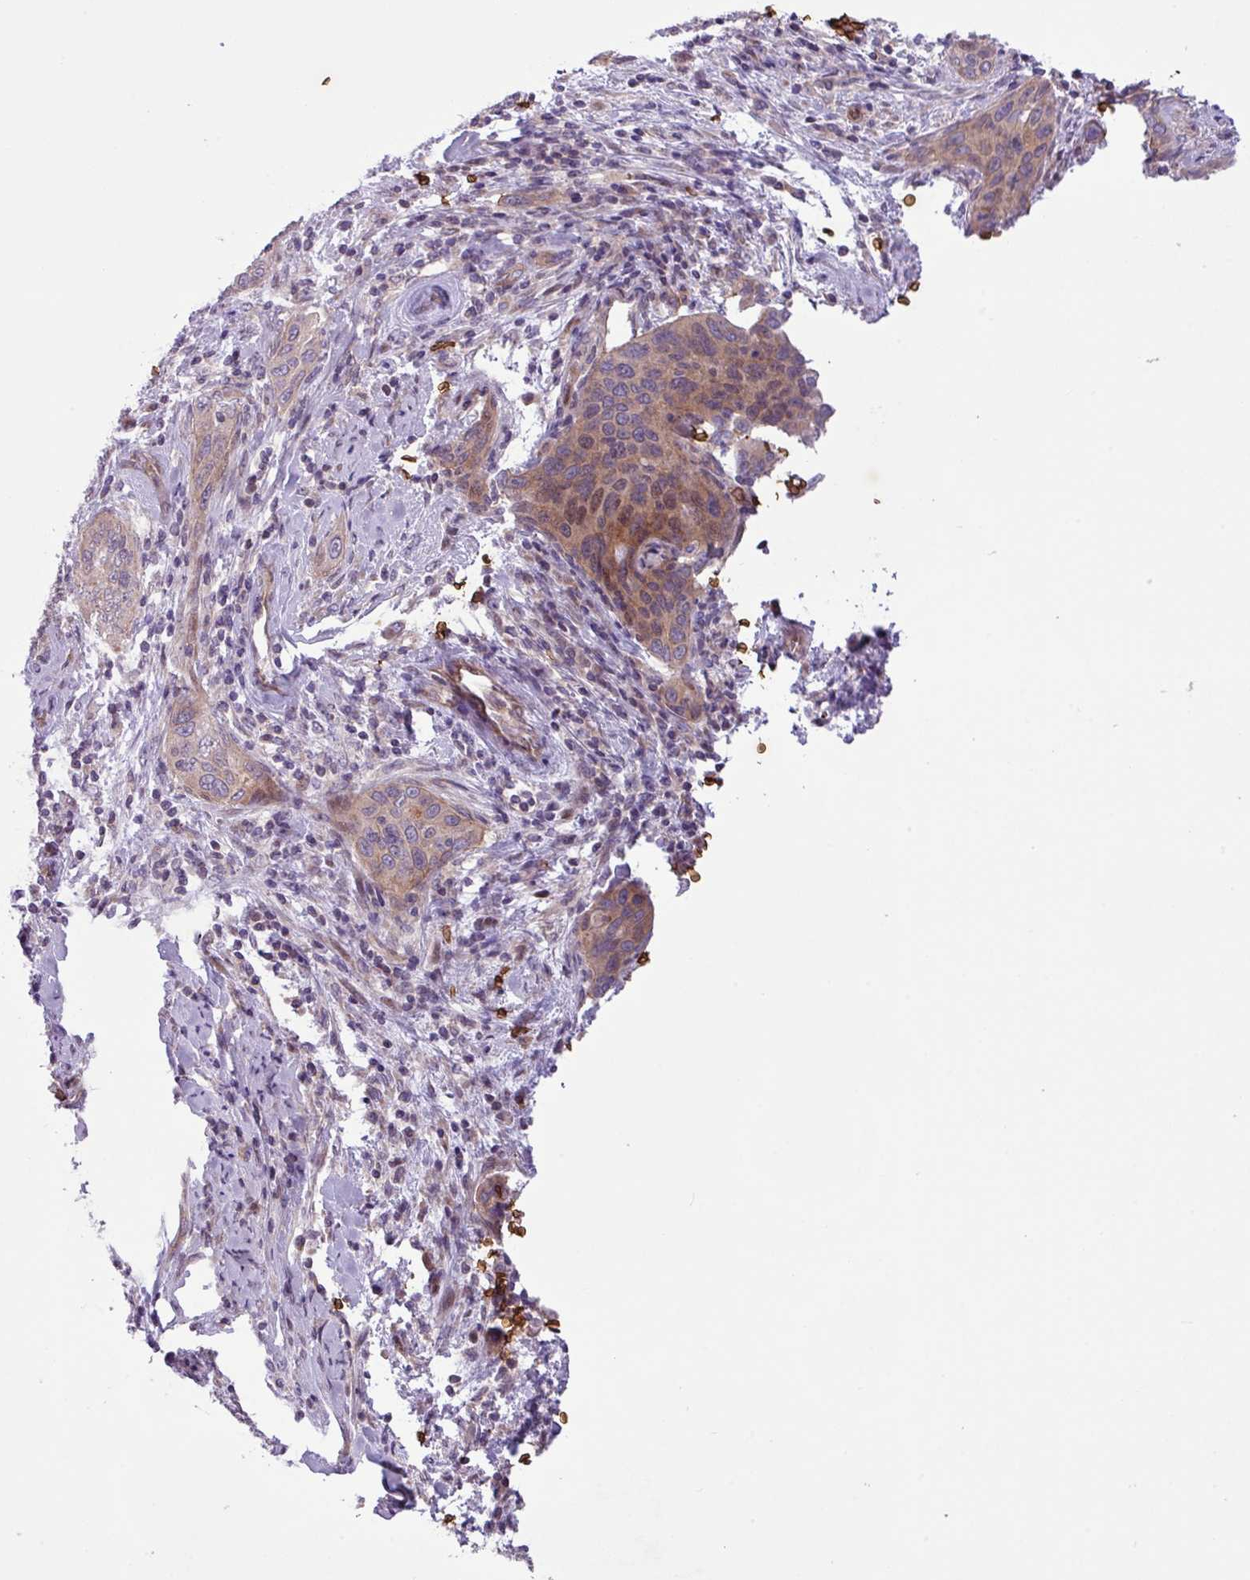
{"staining": {"intensity": "weak", "quantity": ">75%", "location": "cytoplasmic/membranous"}, "tissue": "cervical cancer", "cell_type": "Tumor cells", "image_type": "cancer", "snomed": [{"axis": "morphology", "description": "Squamous cell carcinoma, NOS"}, {"axis": "topography", "description": "Cervix"}], "caption": "Protein staining of cervical cancer (squamous cell carcinoma) tissue reveals weak cytoplasmic/membranous staining in about >75% of tumor cells. (DAB IHC, brown staining for protein, blue staining for nuclei).", "gene": "RAD21L1", "patient": {"sex": "female", "age": 60}}